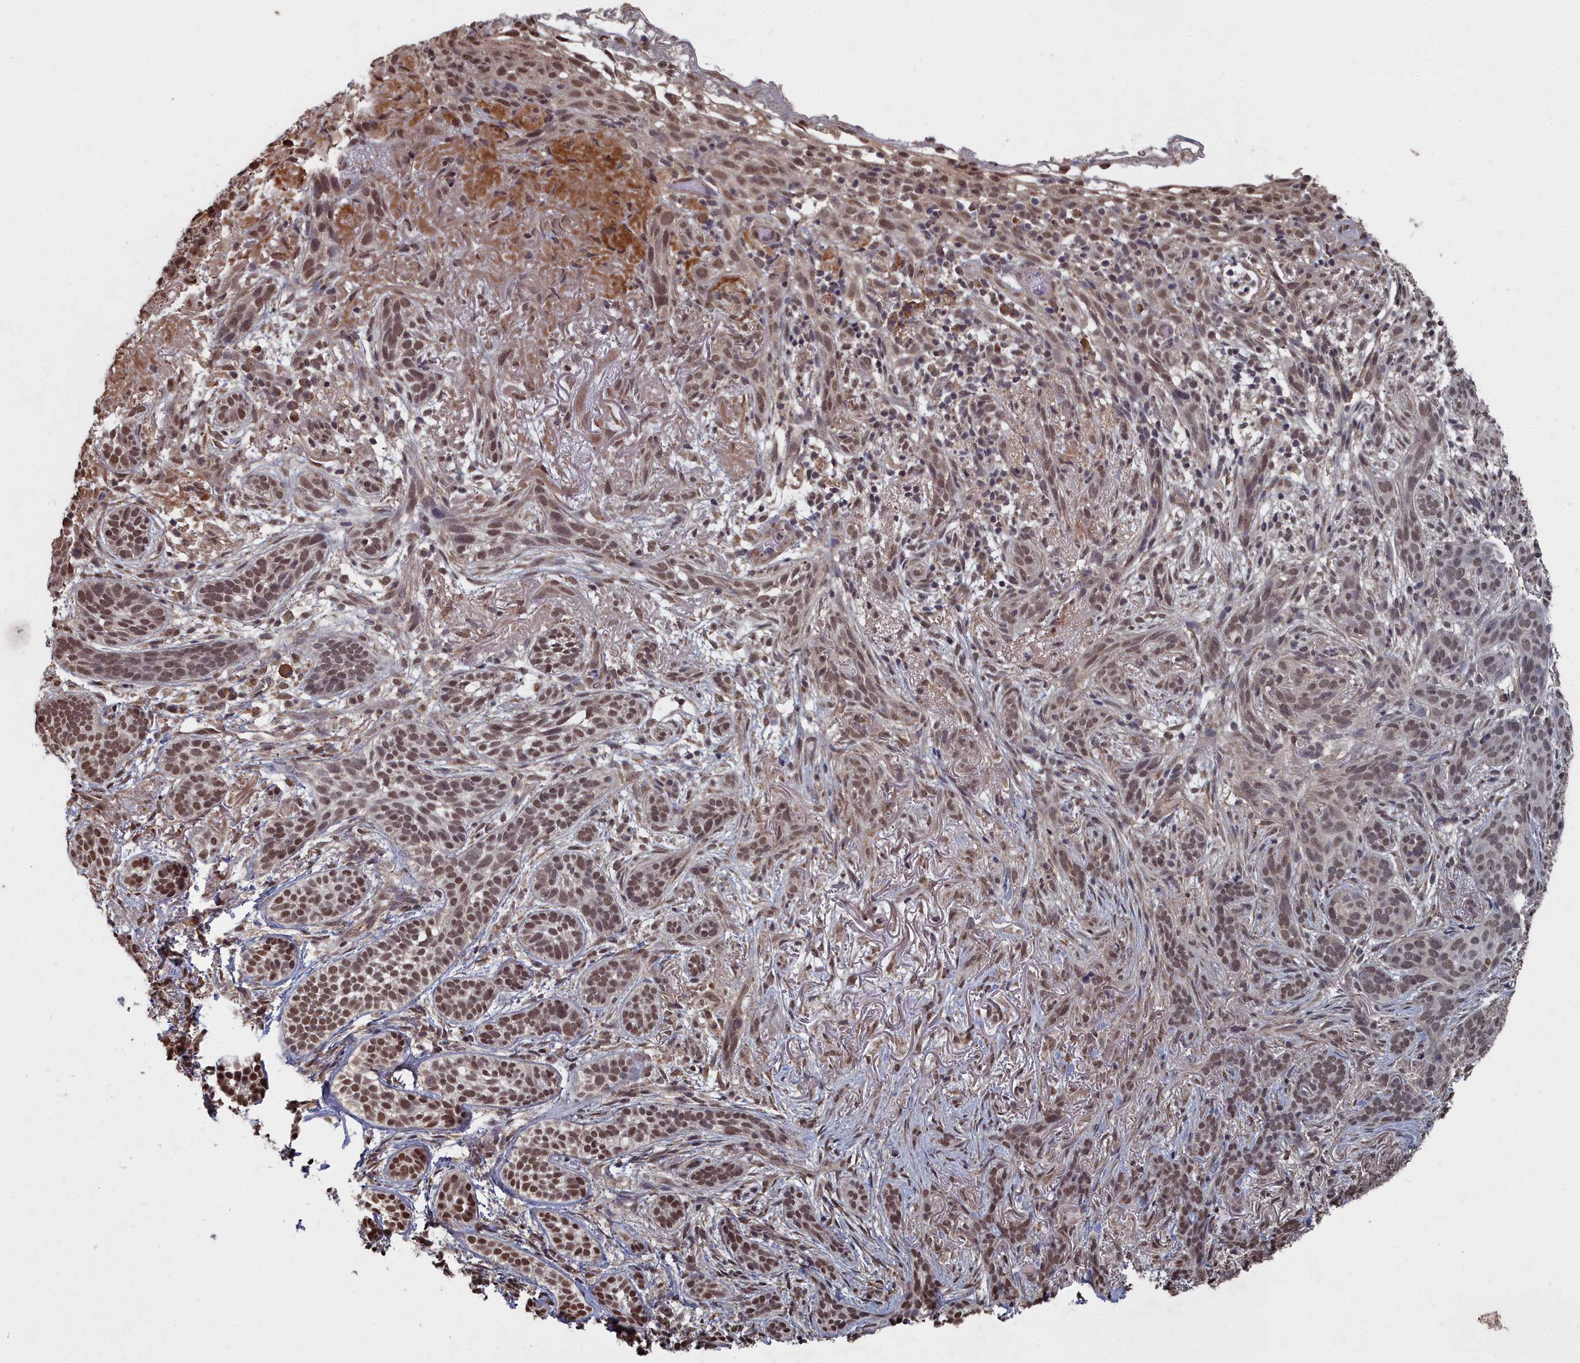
{"staining": {"intensity": "moderate", "quantity": ">75%", "location": "nuclear"}, "tissue": "skin cancer", "cell_type": "Tumor cells", "image_type": "cancer", "snomed": [{"axis": "morphology", "description": "Basal cell carcinoma"}, {"axis": "topography", "description": "Skin"}], "caption": "A high-resolution photomicrograph shows IHC staining of skin basal cell carcinoma, which demonstrates moderate nuclear positivity in about >75% of tumor cells. Immunohistochemistry stains the protein of interest in brown and the nuclei are stained blue.", "gene": "CCNP", "patient": {"sex": "male", "age": 71}}